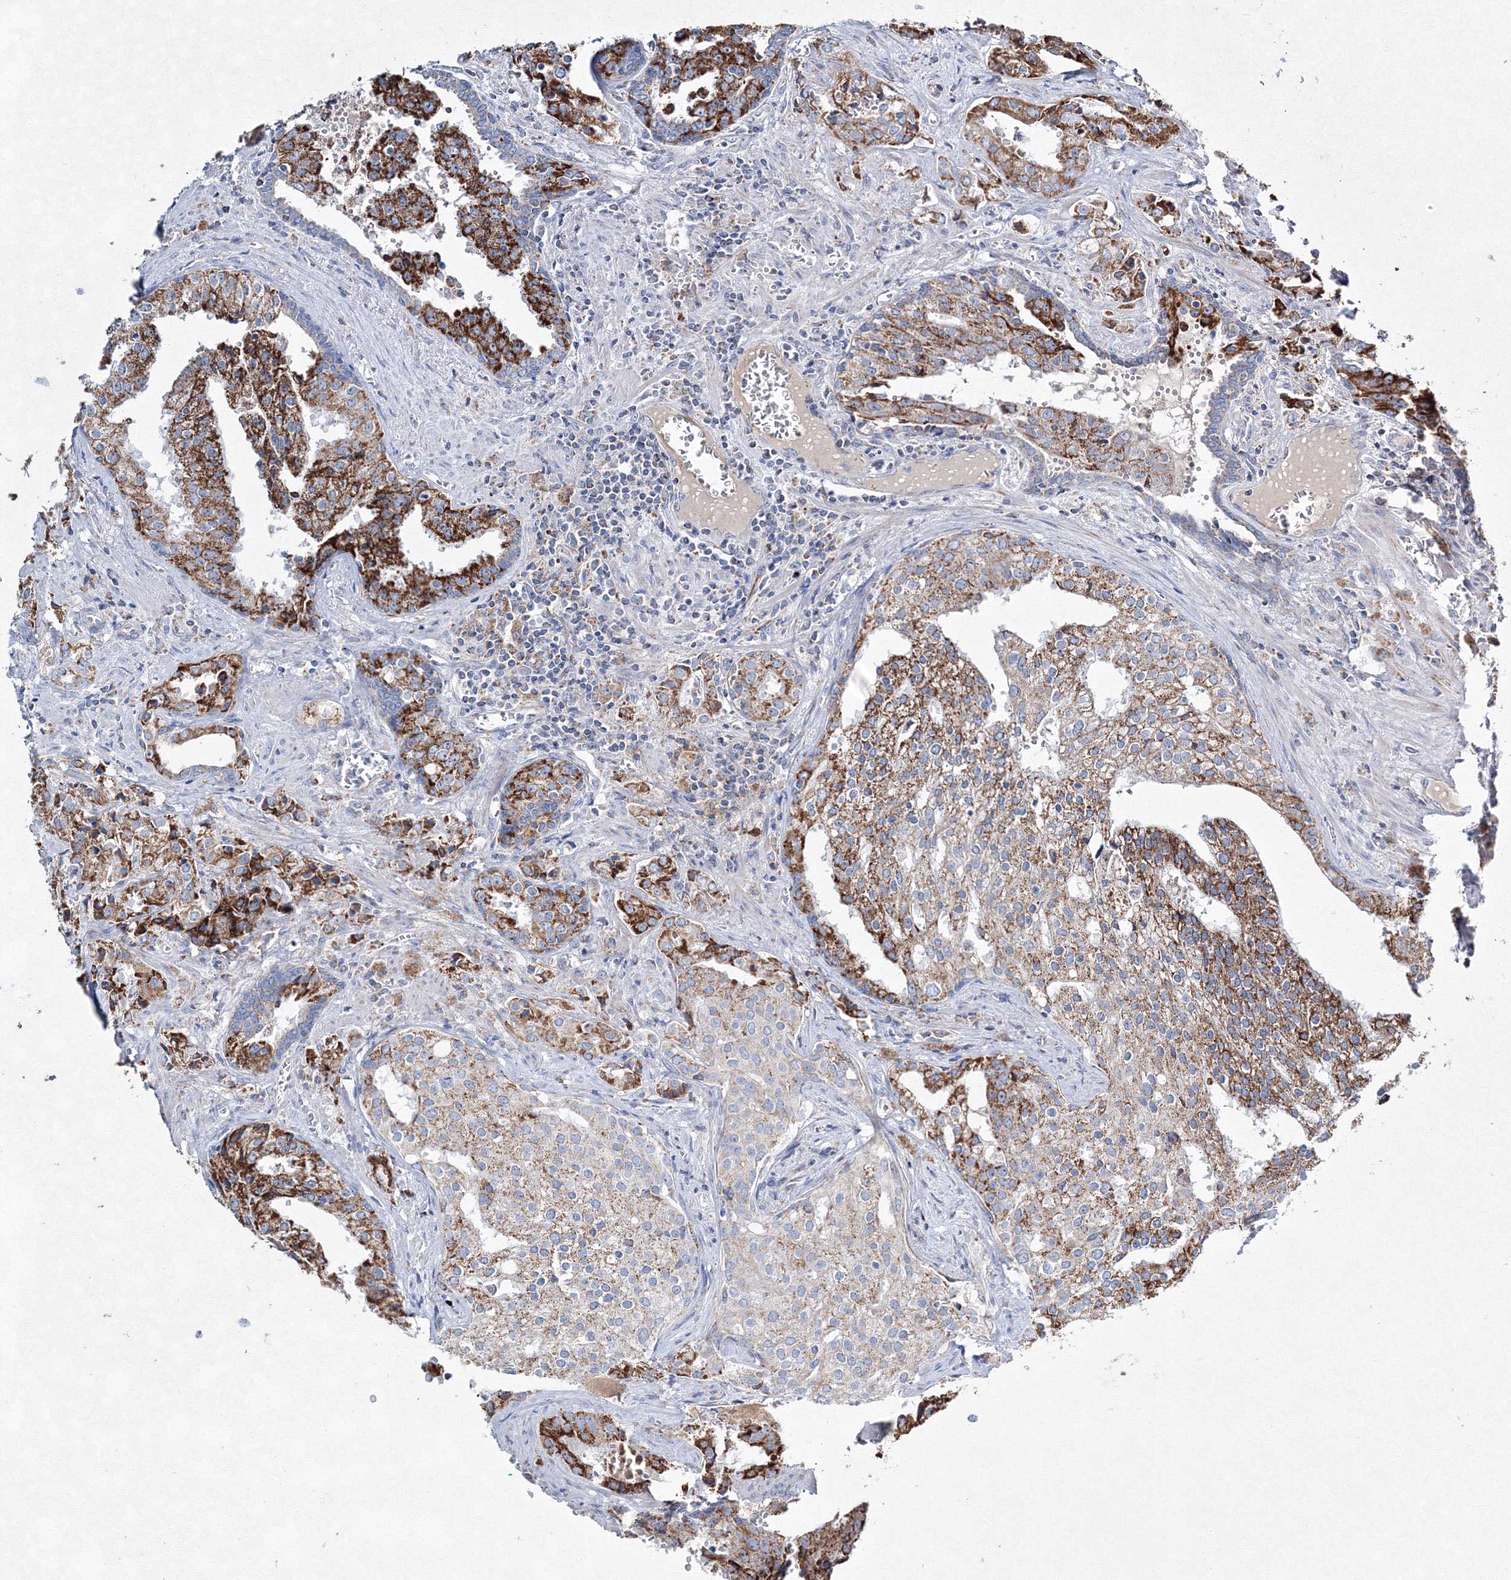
{"staining": {"intensity": "strong", "quantity": "25%-75%", "location": "cytoplasmic/membranous"}, "tissue": "prostate cancer", "cell_type": "Tumor cells", "image_type": "cancer", "snomed": [{"axis": "morphology", "description": "Adenocarcinoma, High grade"}, {"axis": "topography", "description": "Prostate"}], "caption": "About 25%-75% of tumor cells in prostate adenocarcinoma (high-grade) display strong cytoplasmic/membranous protein staining as visualized by brown immunohistochemical staining.", "gene": "IGSF9", "patient": {"sex": "male", "age": 68}}